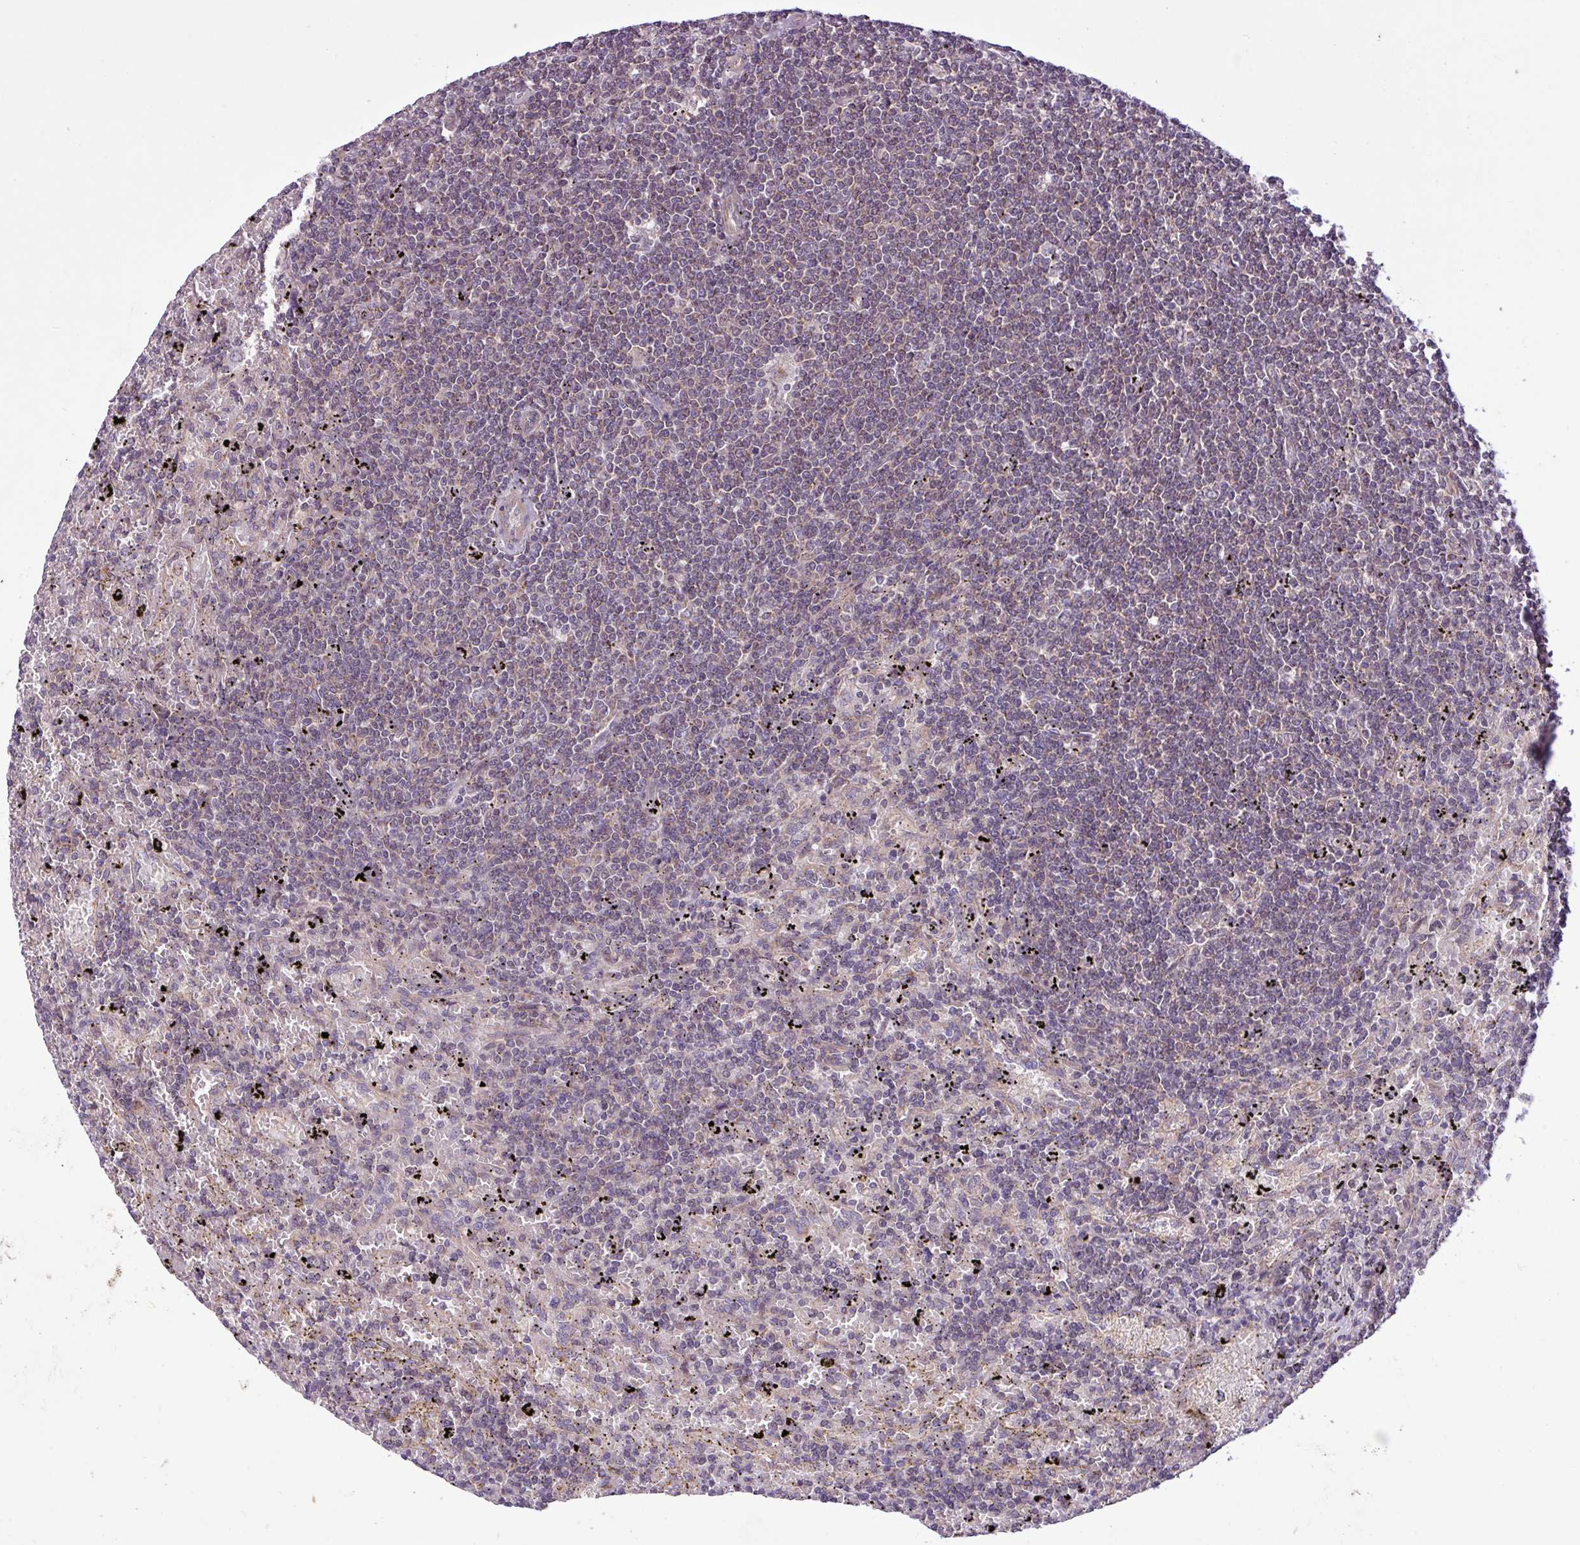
{"staining": {"intensity": "negative", "quantity": "none", "location": "none"}, "tissue": "lymphoma", "cell_type": "Tumor cells", "image_type": "cancer", "snomed": [{"axis": "morphology", "description": "Malignant lymphoma, non-Hodgkin's type, Low grade"}, {"axis": "topography", "description": "Spleen"}], "caption": "Tumor cells show no significant protein positivity in low-grade malignant lymphoma, non-Hodgkin's type.", "gene": "TIMM10B", "patient": {"sex": "male", "age": 76}}